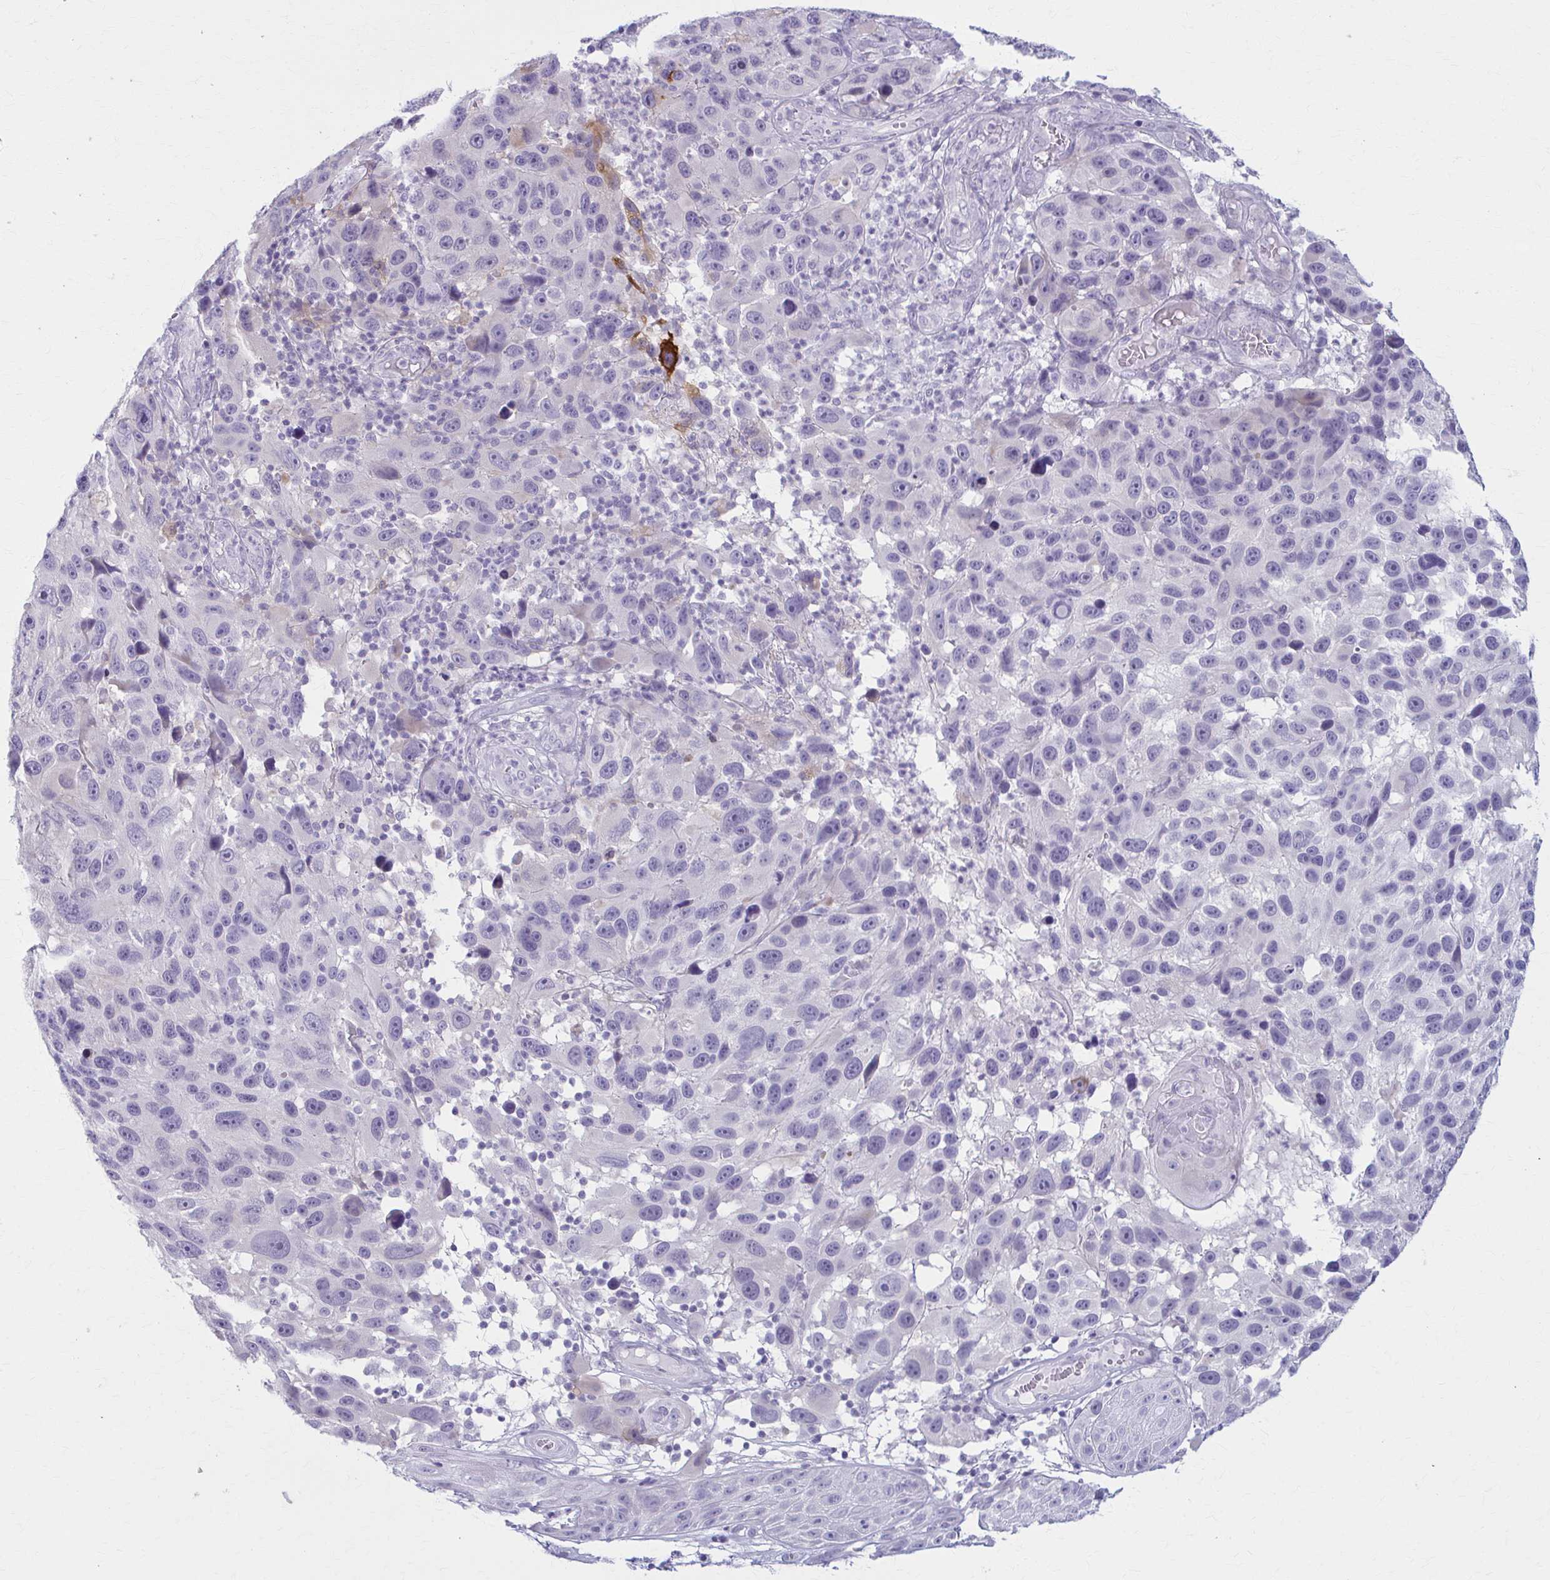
{"staining": {"intensity": "negative", "quantity": "none", "location": "none"}, "tissue": "melanoma", "cell_type": "Tumor cells", "image_type": "cancer", "snomed": [{"axis": "morphology", "description": "Malignant melanoma, NOS"}, {"axis": "topography", "description": "Skin"}], "caption": "The IHC image has no significant positivity in tumor cells of malignant melanoma tissue. (Stains: DAB (3,3'-diaminobenzidine) IHC with hematoxylin counter stain, Microscopy: brightfield microscopy at high magnification).", "gene": "LDLRAP1", "patient": {"sex": "male", "age": 53}}